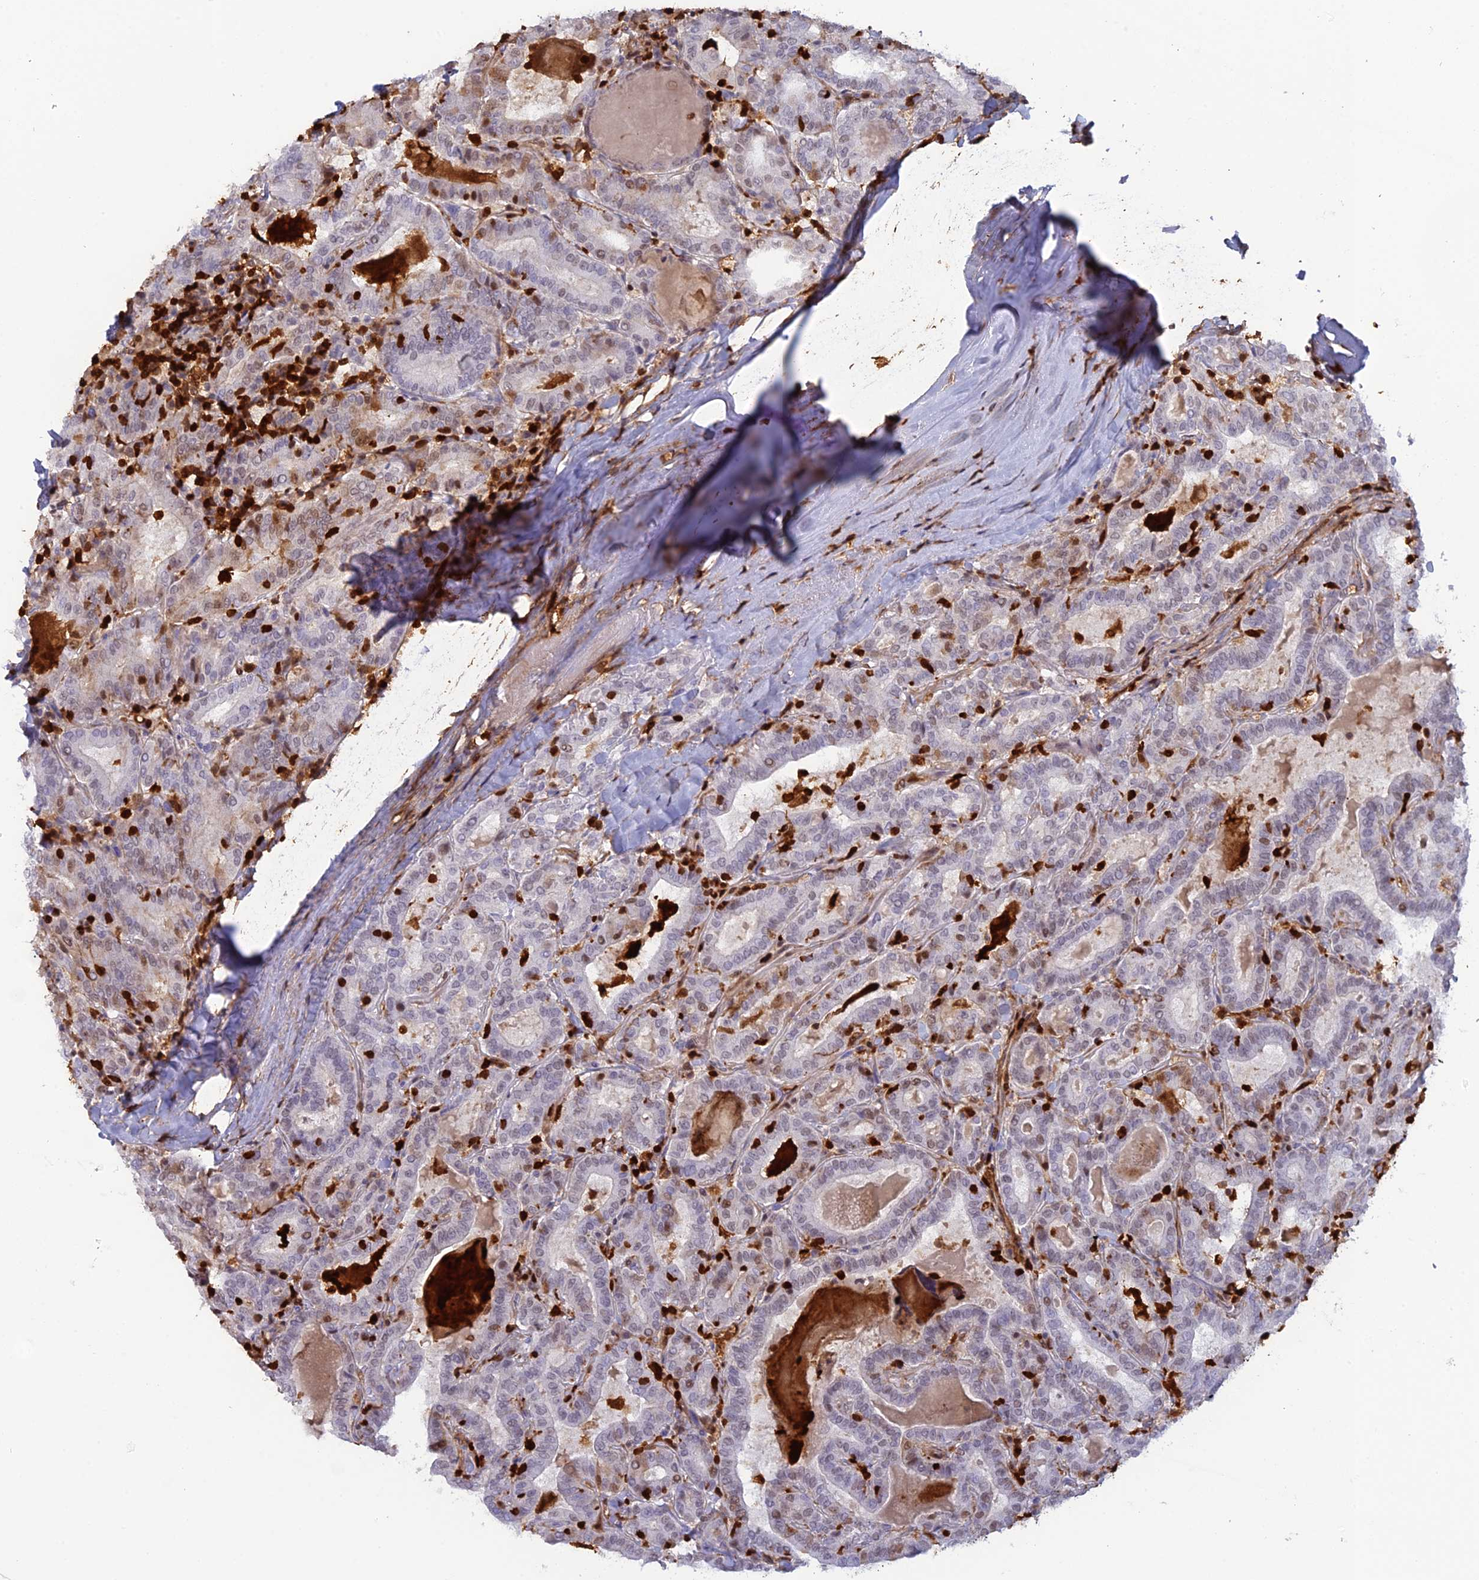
{"staining": {"intensity": "weak", "quantity": "<25%", "location": "nuclear"}, "tissue": "thyroid cancer", "cell_type": "Tumor cells", "image_type": "cancer", "snomed": [{"axis": "morphology", "description": "Papillary adenocarcinoma, NOS"}, {"axis": "topography", "description": "Thyroid gland"}], "caption": "This micrograph is of papillary adenocarcinoma (thyroid) stained with immunohistochemistry to label a protein in brown with the nuclei are counter-stained blue. There is no staining in tumor cells.", "gene": "PGBD4", "patient": {"sex": "female", "age": 72}}